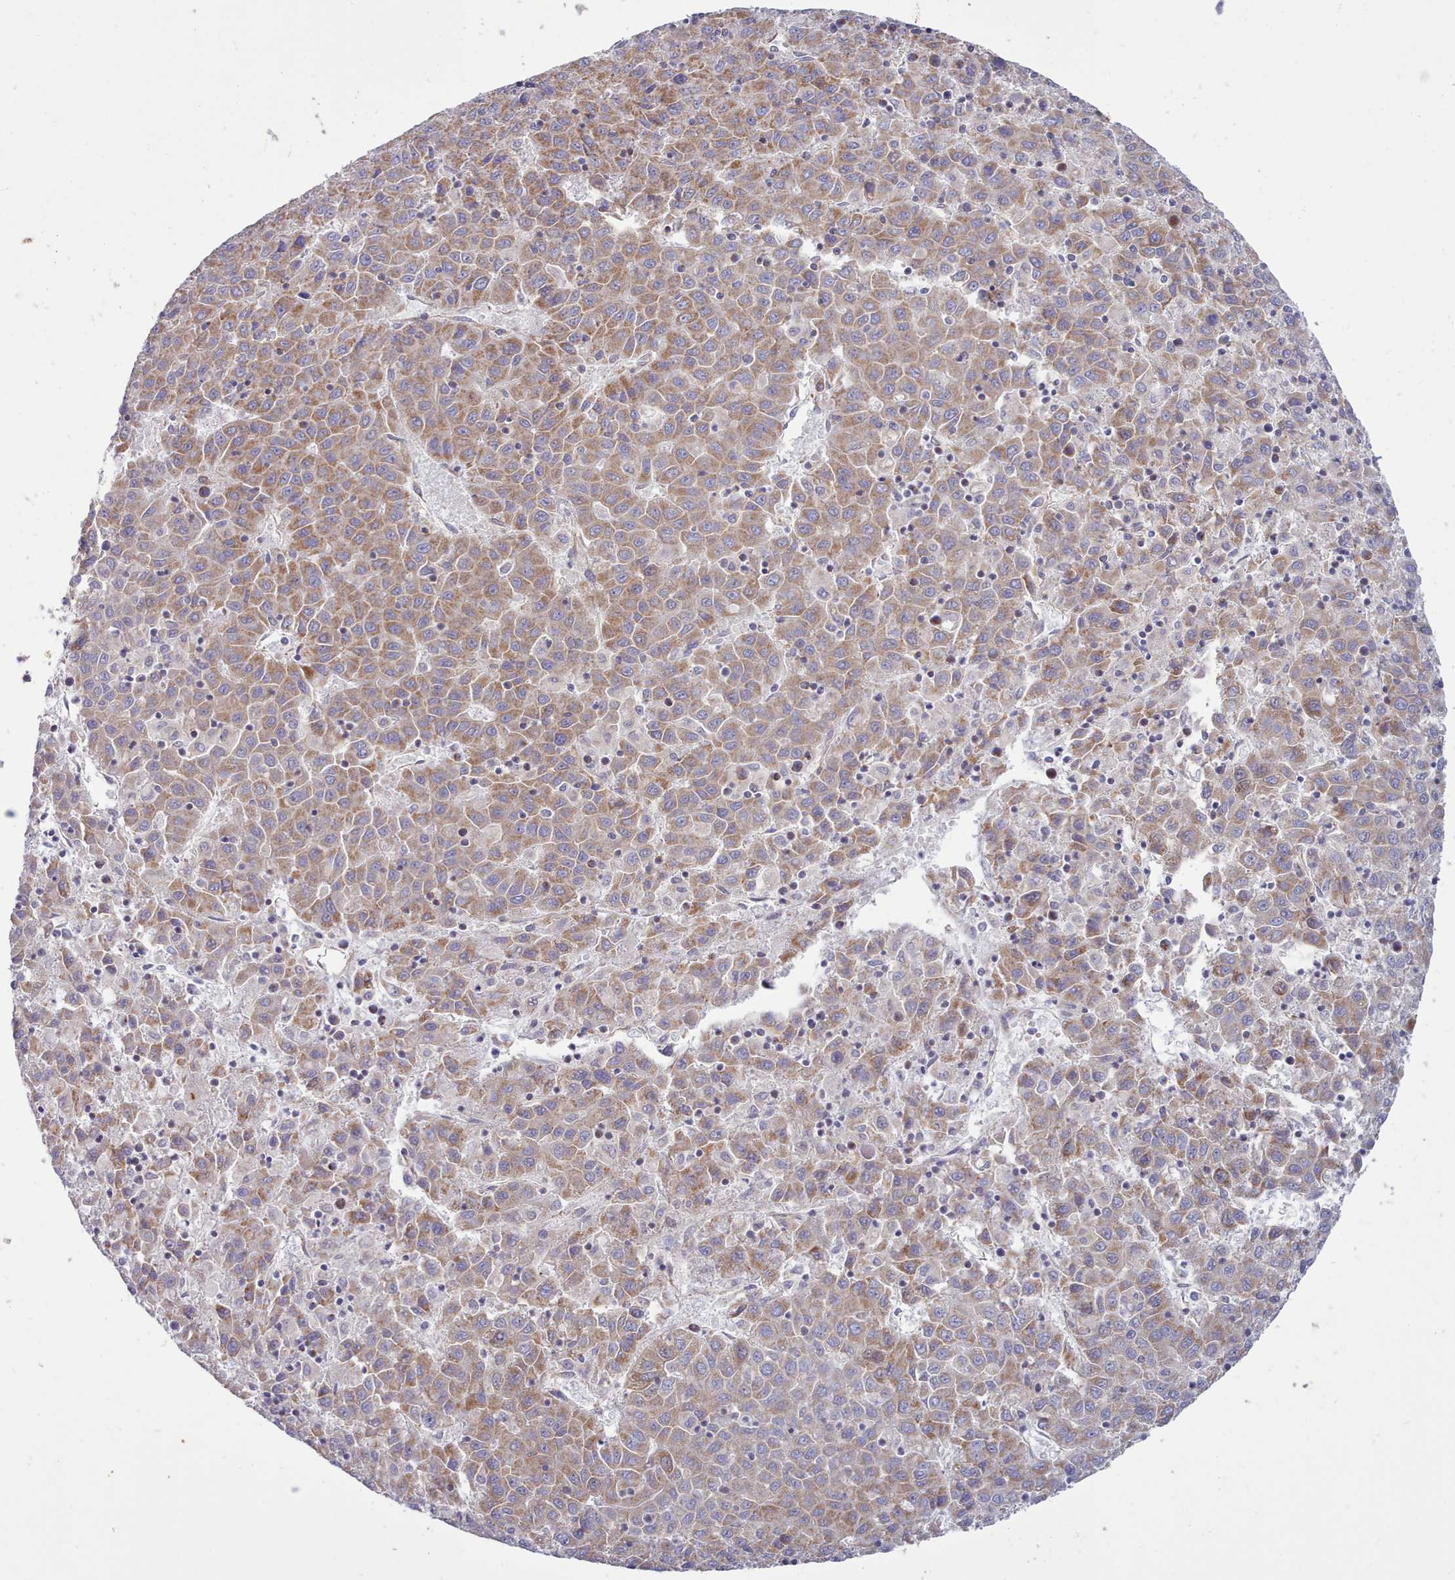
{"staining": {"intensity": "moderate", "quantity": ">75%", "location": "cytoplasmic/membranous"}, "tissue": "liver cancer", "cell_type": "Tumor cells", "image_type": "cancer", "snomed": [{"axis": "morphology", "description": "Carcinoma, Hepatocellular, NOS"}, {"axis": "topography", "description": "Liver"}], "caption": "Tumor cells demonstrate moderate cytoplasmic/membranous expression in about >75% of cells in liver cancer.", "gene": "MRPL21", "patient": {"sex": "female", "age": 53}}